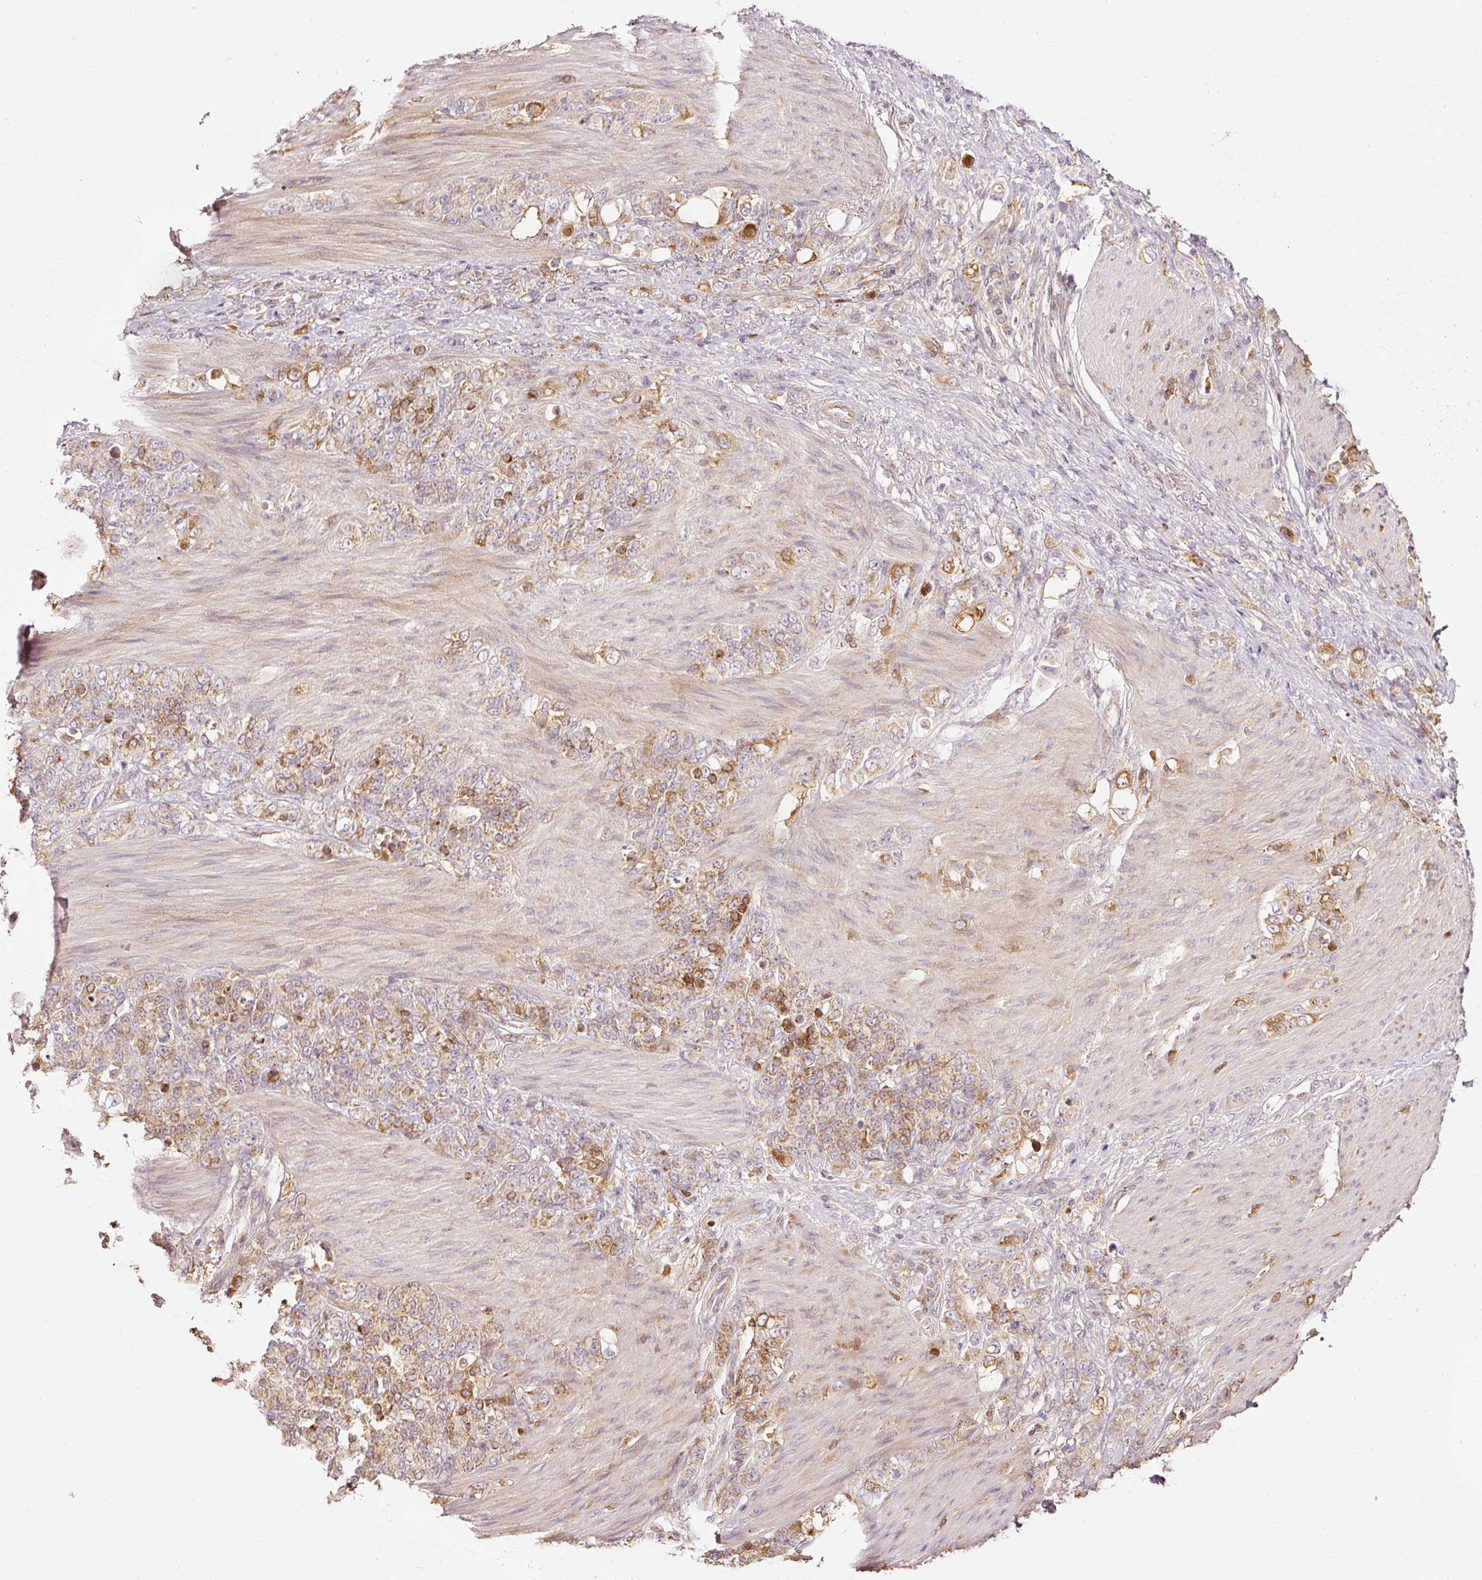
{"staining": {"intensity": "moderate", "quantity": ">75%", "location": "cytoplasmic/membranous"}, "tissue": "stomach cancer", "cell_type": "Tumor cells", "image_type": "cancer", "snomed": [{"axis": "morphology", "description": "Normal tissue, NOS"}, {"axis": "morphology", "description": "Adenocarcinoma, NOS"}, {"axis": "topography", "description": "Stomach"}], "caption": "Stomach cancer (adenocarcinoma) tissue reveals moderate cytoplasmic/membranous staining in approximately >75% of tumor cells (DAB (3,3'-diaminobenzidine) = brown stain, brightfield microscopy at high magnification).", "gene": "SERPING1", "patient": {"sex": "female", "age": 79}}